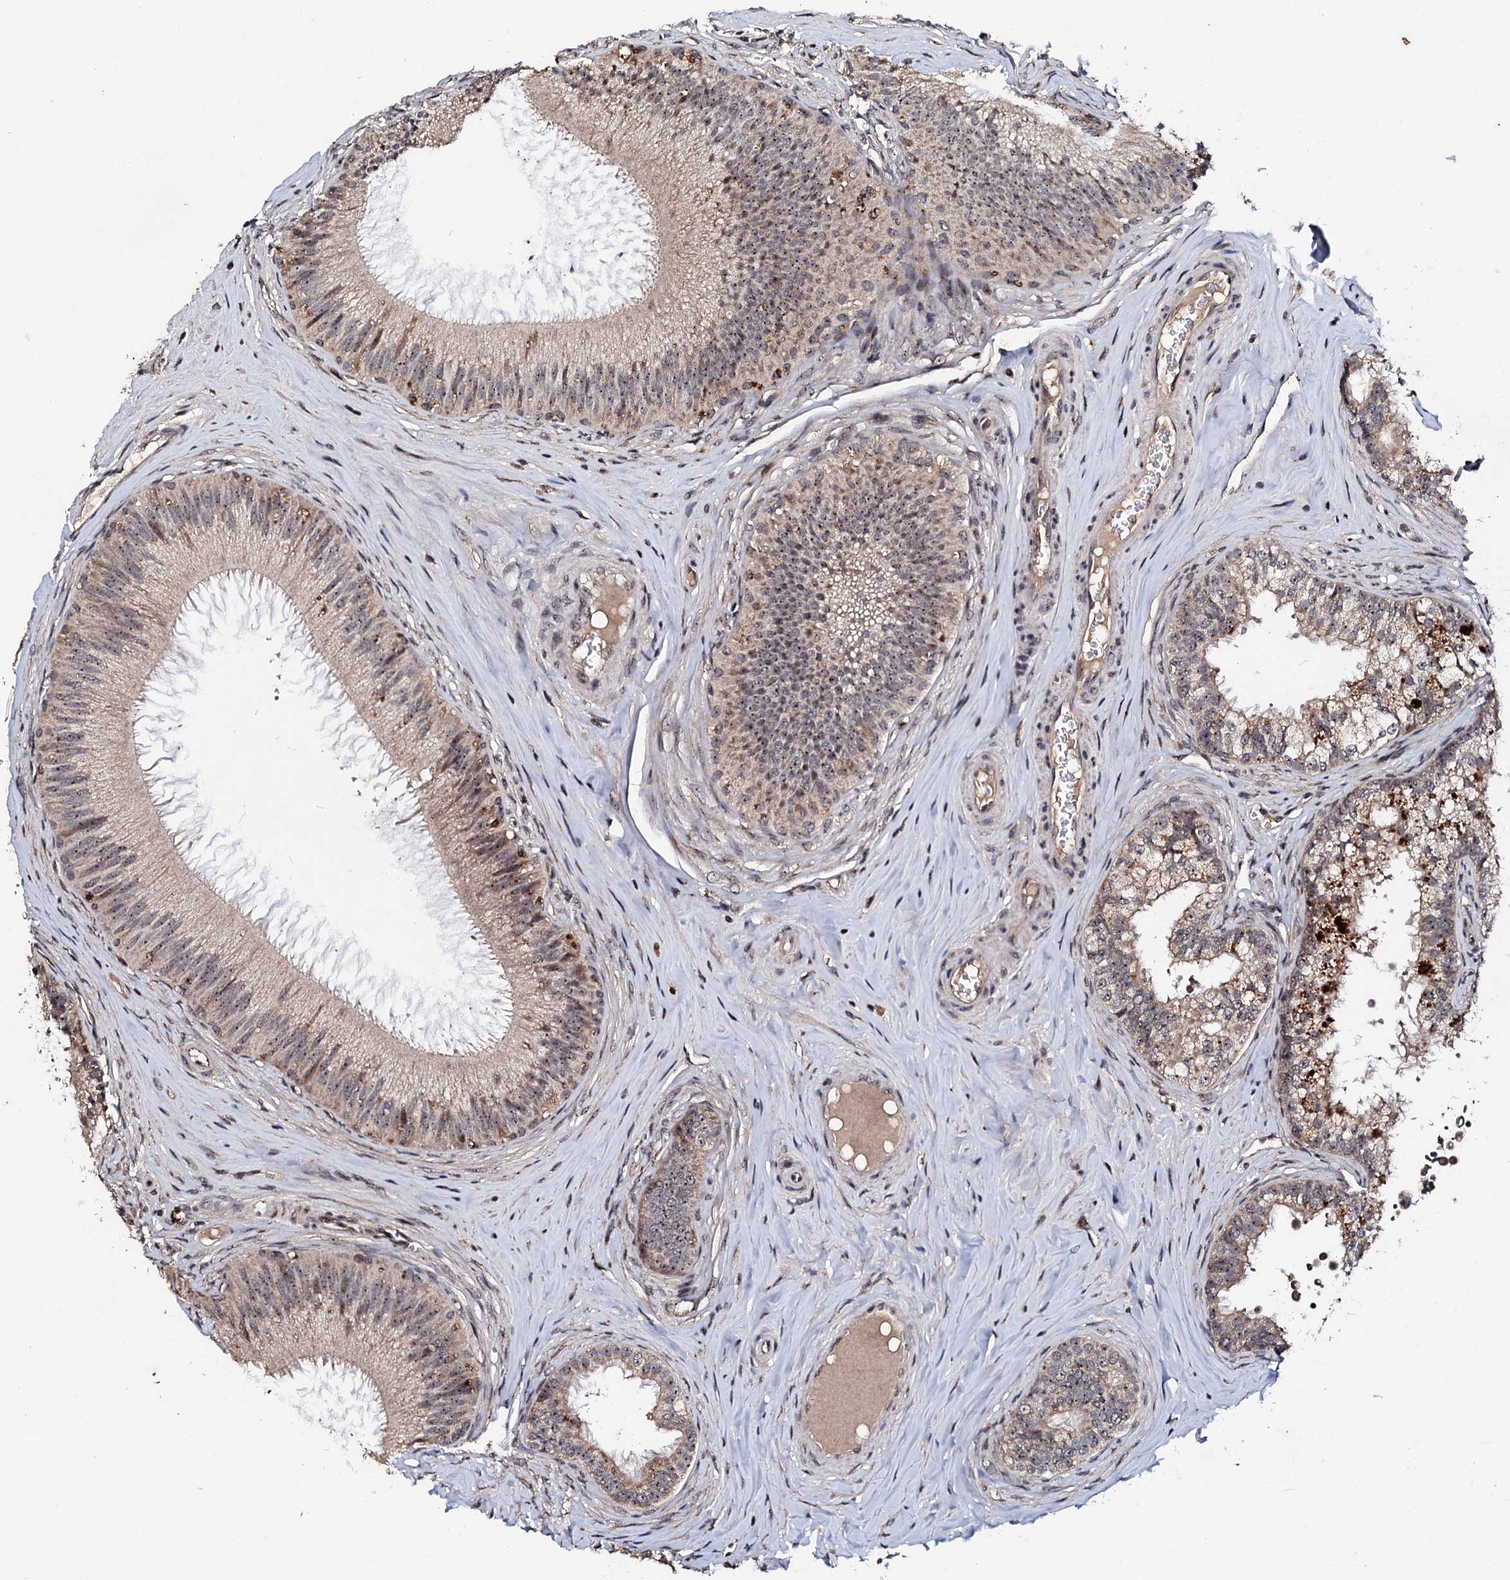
{"staining": {"intensity": "moderate", "quantity": ">75%", "location": "cytoplasmic/membranous,nuclear"}, "tissue": "epididymis", "cell_type": "Glandular cells", "image_type": "normal", "snomed": [{"axis": "morphology", "description": "Normal tissue, NOS"}, {"axis": "topography", "description": "Epididymis"}], "caption": "Immunohistochemical staining of normal human epididymis displays moderate cytoplasmic/membranous,nuclear protein expression in approximately >75% of glandular cells. (DAB = brown stain, brightfield microscopy at high magnification).", "gene": "FAM111A", "patient": {"sex": "male", "age": 46}}